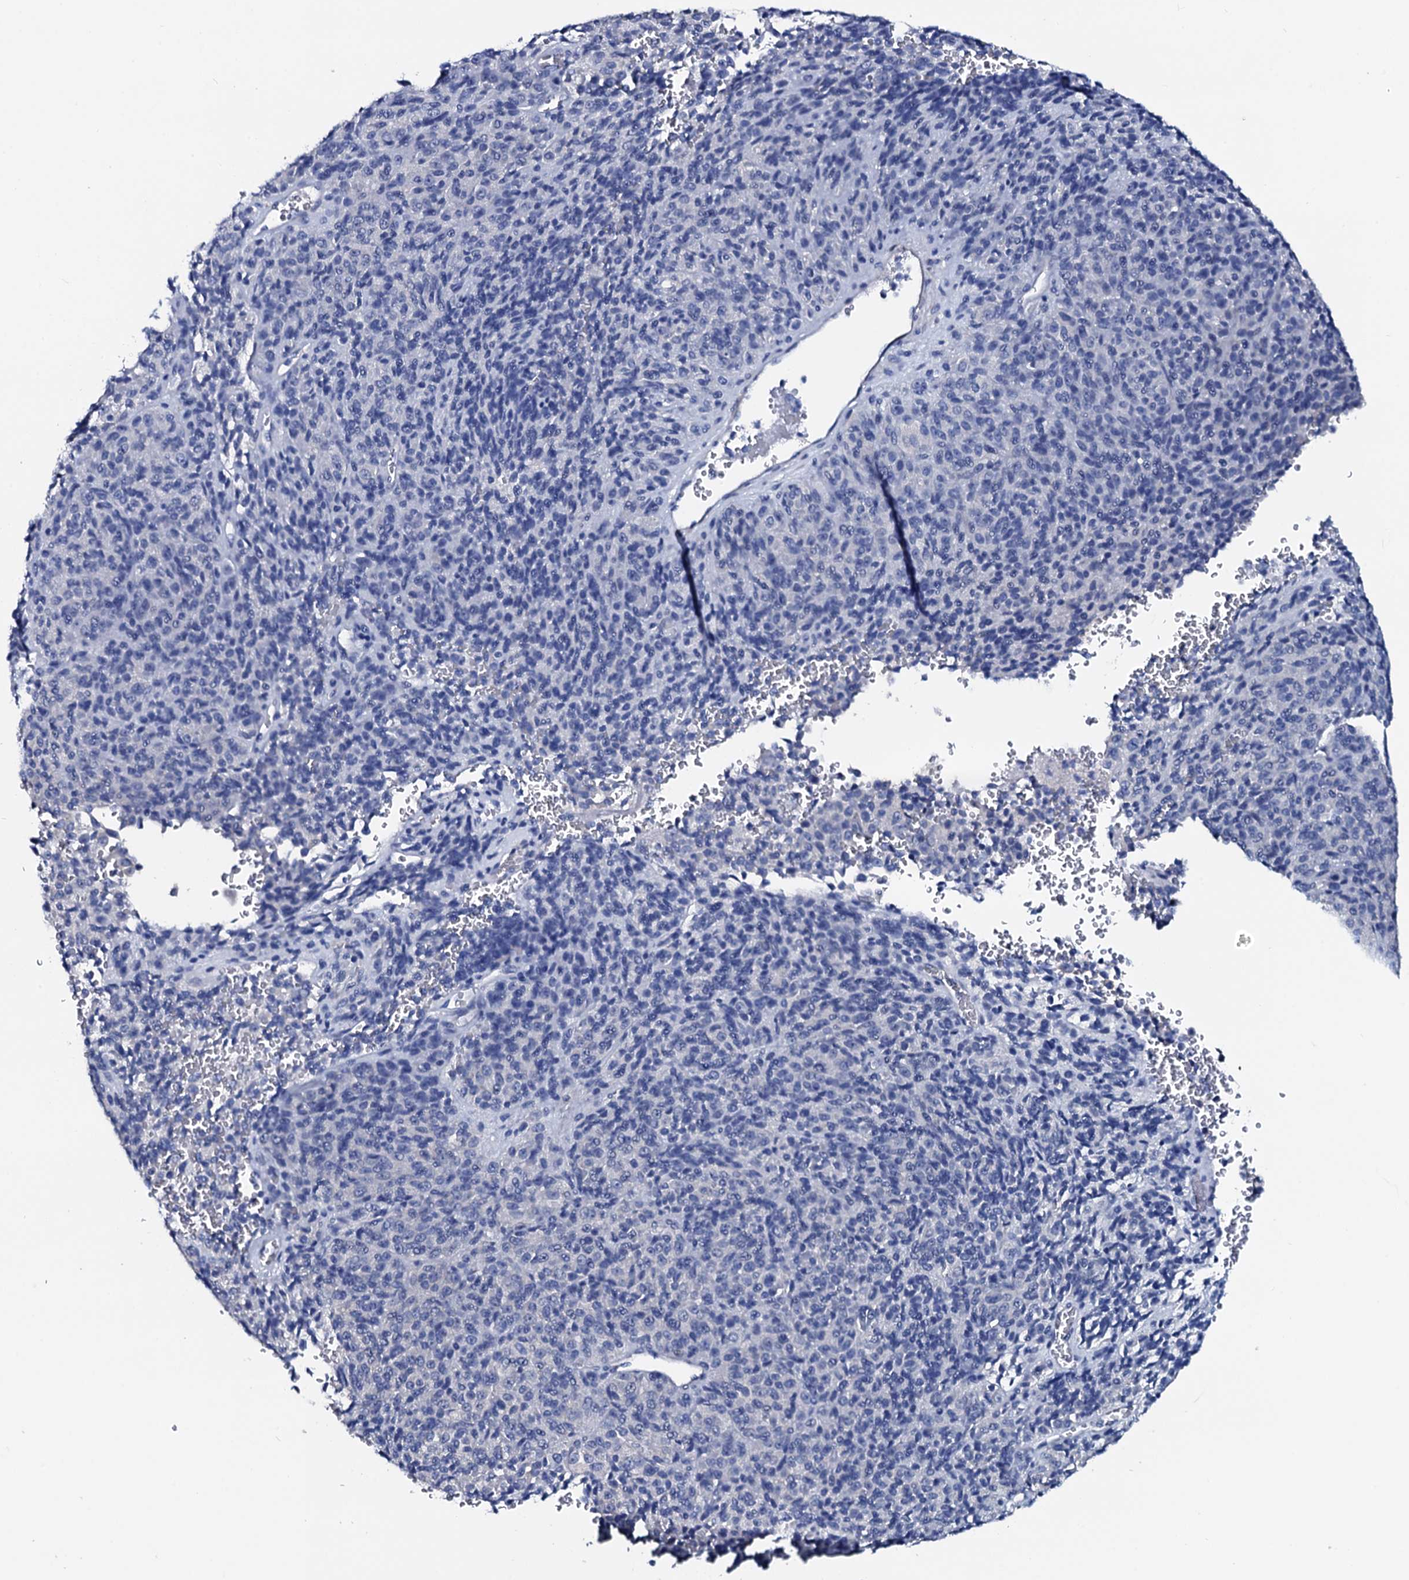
{"staining": {"intensity": "negative", "quantity": "none", "location": "none"}, "tissue": "melanoma", "cell_type": "Tumor cells", "image_type": "cancer", "snomed": [{"axis": "morphology", "description": "Malignant melanoma, Metastatic site"}, {"axis": "topography", "description": "Brain"}], "caption": "DAB (3,3'-diaminobenzidine) immunohistochemical staining of human malignant melanoma (metastatic site) exhibits no significant staining in tumor cells.", "gene": "GYS2", "patient": {"sex": "female", "age": 56}}